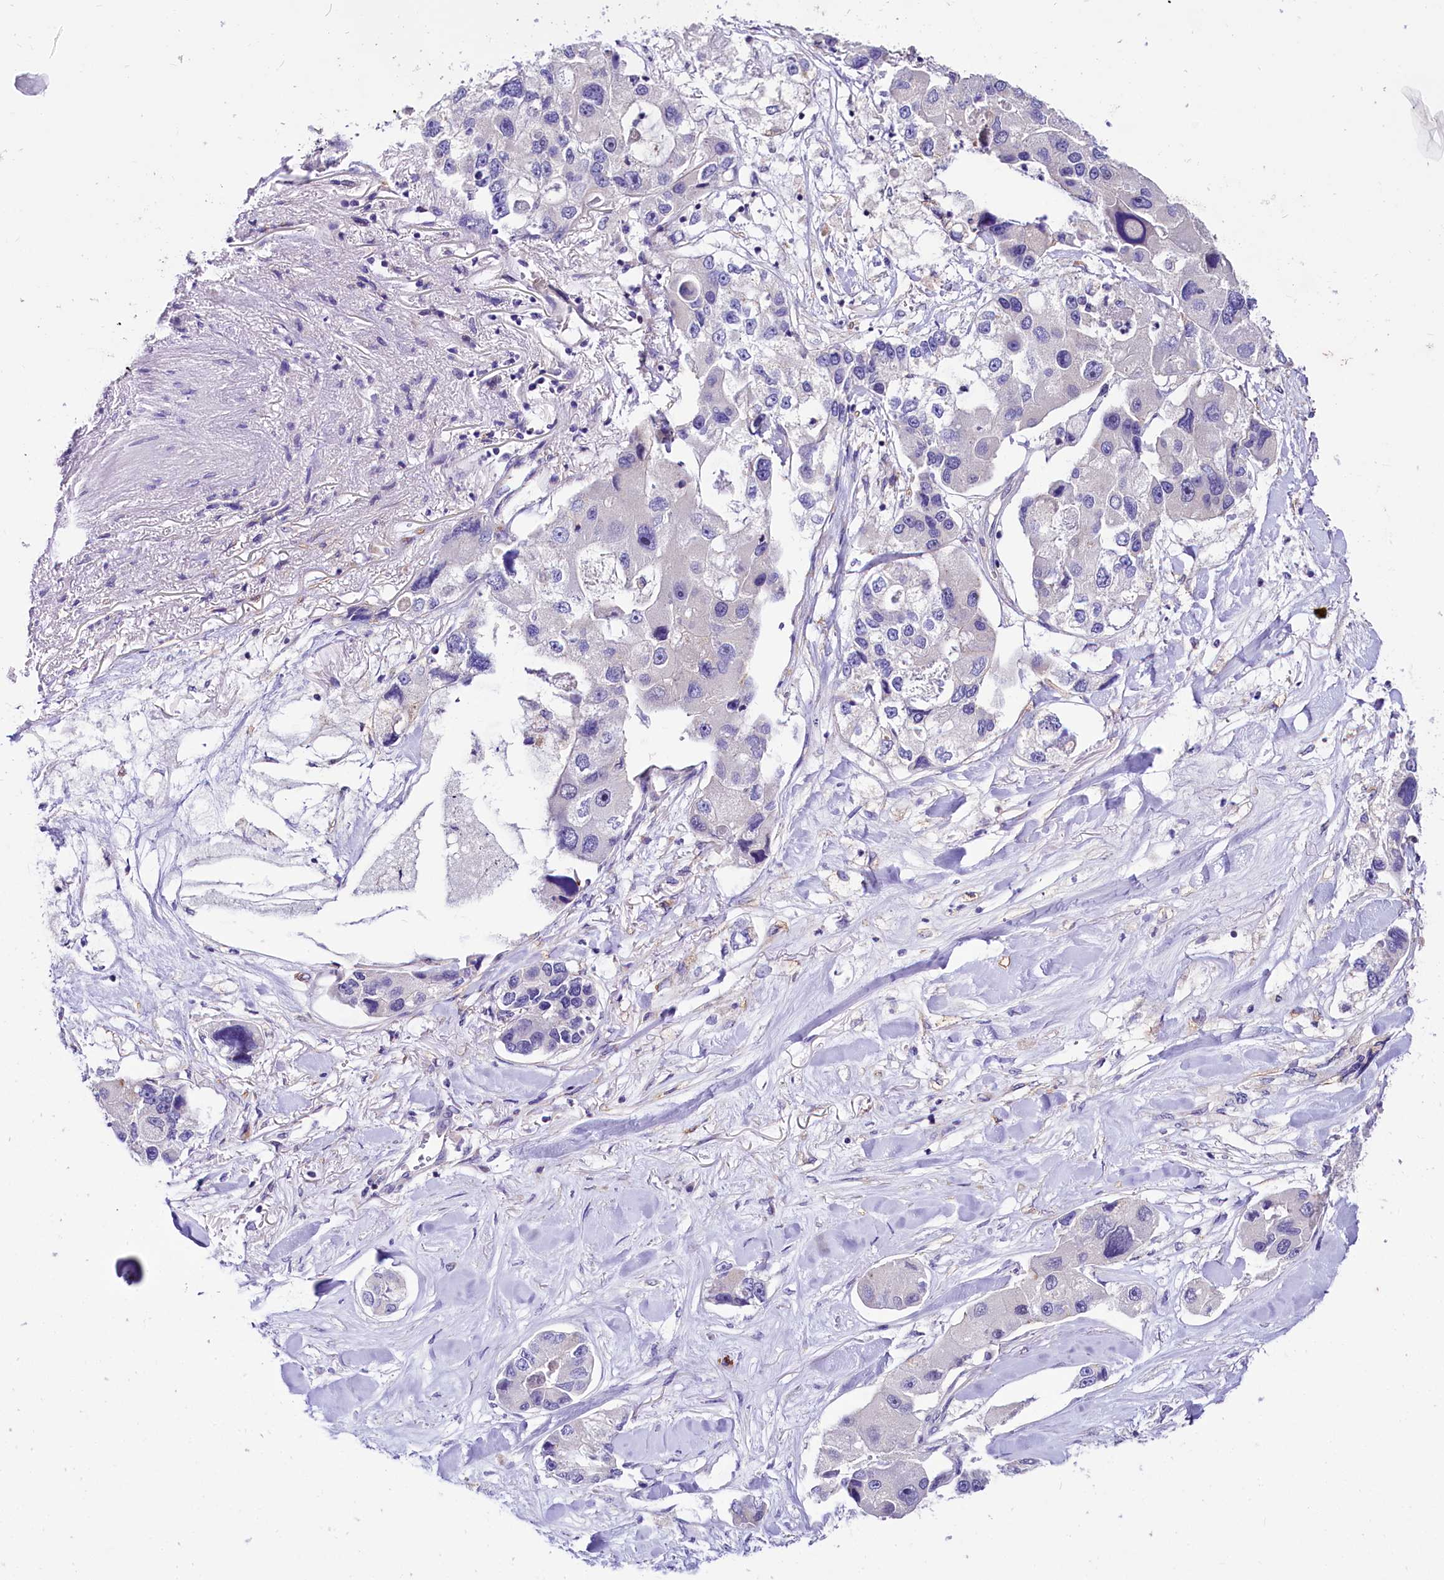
{"staining": {"intensity": "negative", "quantity": "none", "location": "none"}, "tissue": "lung cancer", "cell_type": "Tumor cells", "image_type": "cancer", "snomed": [{"axis": "morphology", "description": "Adenocarcinoma, NOS"}, {"axis": "topography", "description": "Lung"}], "caption": "Immunohistochemistry of lung cancer demonstrates no positivity in tumor cells. The staining is performed using DAB (3,3'-diaminobenzidine) brown chromogen with nuclei counter-stained in using hematoxylin.", "gene": "ABHD5", "patient": {"sex": "female", "age": 54}}